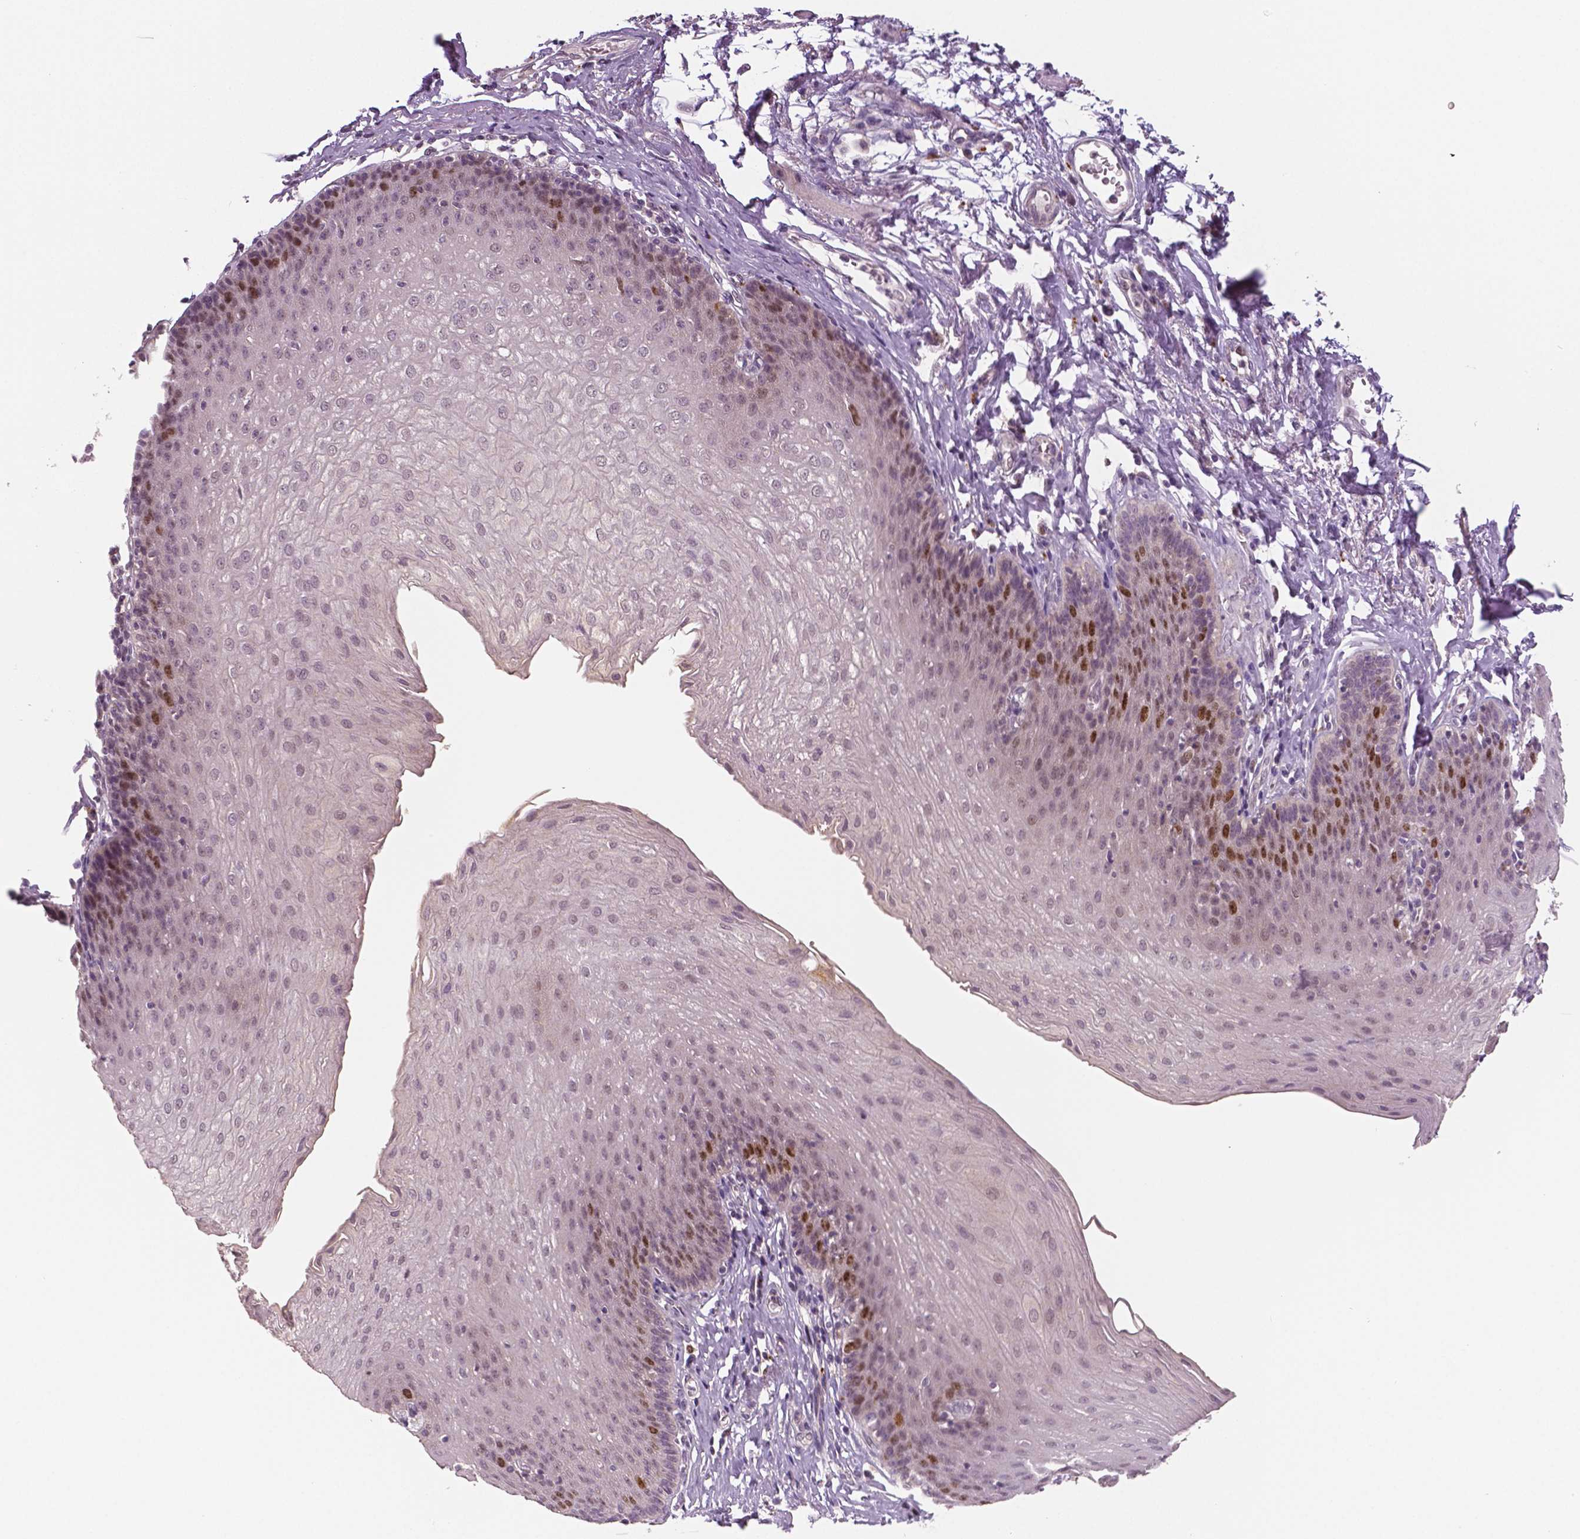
{"staining": {"intensity": "strong", "quantity": "<25%", "location": "nuclear"}, "tissue": "esophagus", "cell_type": "Squamous epithelial cells", "image_type": "normal", "snomed": [{"axis": "morphology", "description": "Normal tissue, NOS"}, {"axis": "topography", "description": "Esophagus"}], "caption": "Esophagus stained with a brown dye displays strong nuclear positive positivity in about <25% of squamous epithelial cells.", "gene": "MKI67", "patient": {"sex": "female", "age": 81}}